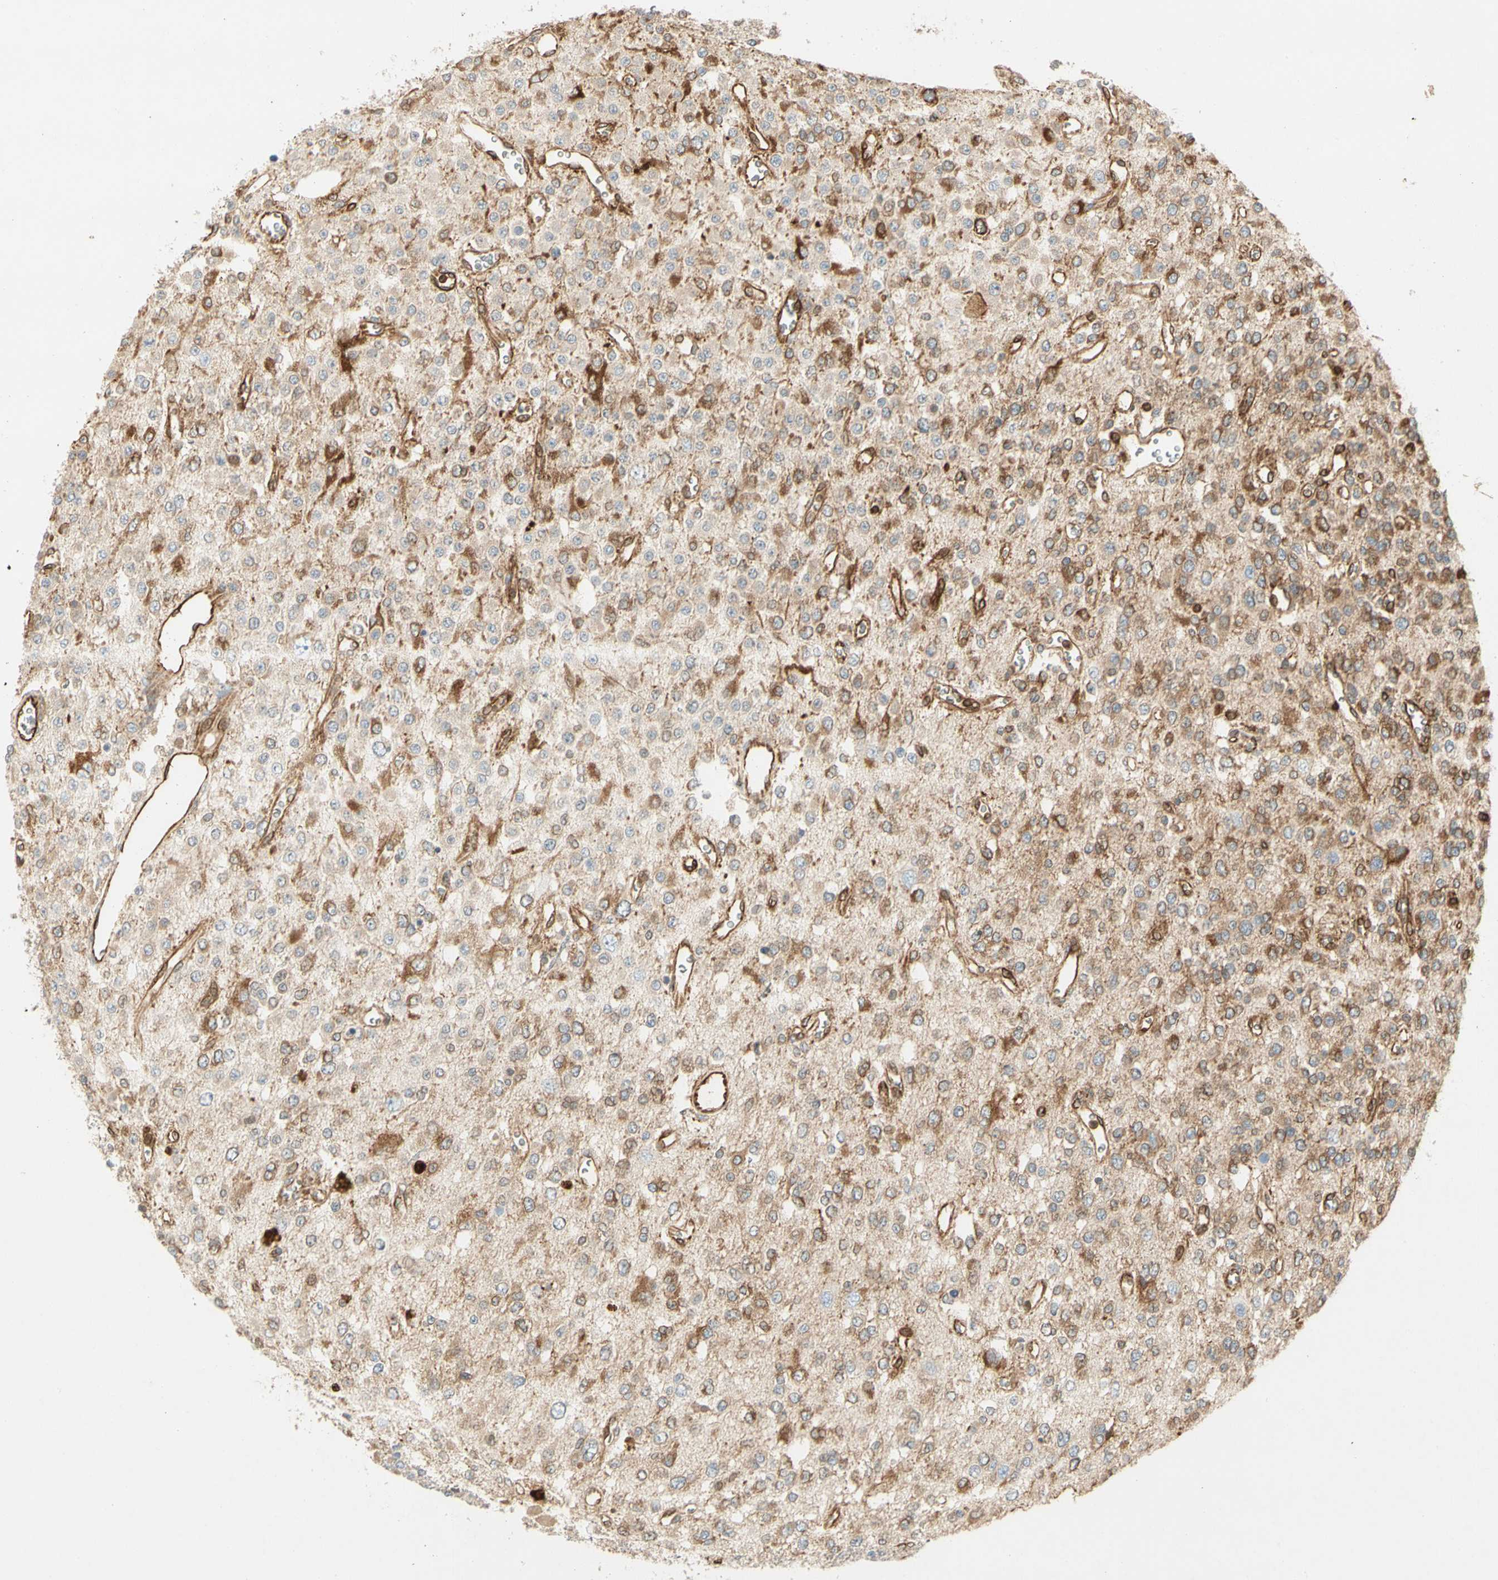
{"staining": {"intensity": "moderate", "quantity": ">75%", "location": "cytoplasmic/membranous"}, "tissue": "glioma", "cell_type": "Tumor cells", "image_type": "cancer", "snomed": [{"axis": "morphology", "description": "Glioma, malignant, Low grade"}, {"axis": "topography", "description": "Brain"}], "caption": "IHC of glioma exhibits medium levels of moderate cytoplasmic/membranous staining in approximately >75% of tumor cells.", "gene": "TAPBP", "patient": {"sex": "male", "age": 38}}